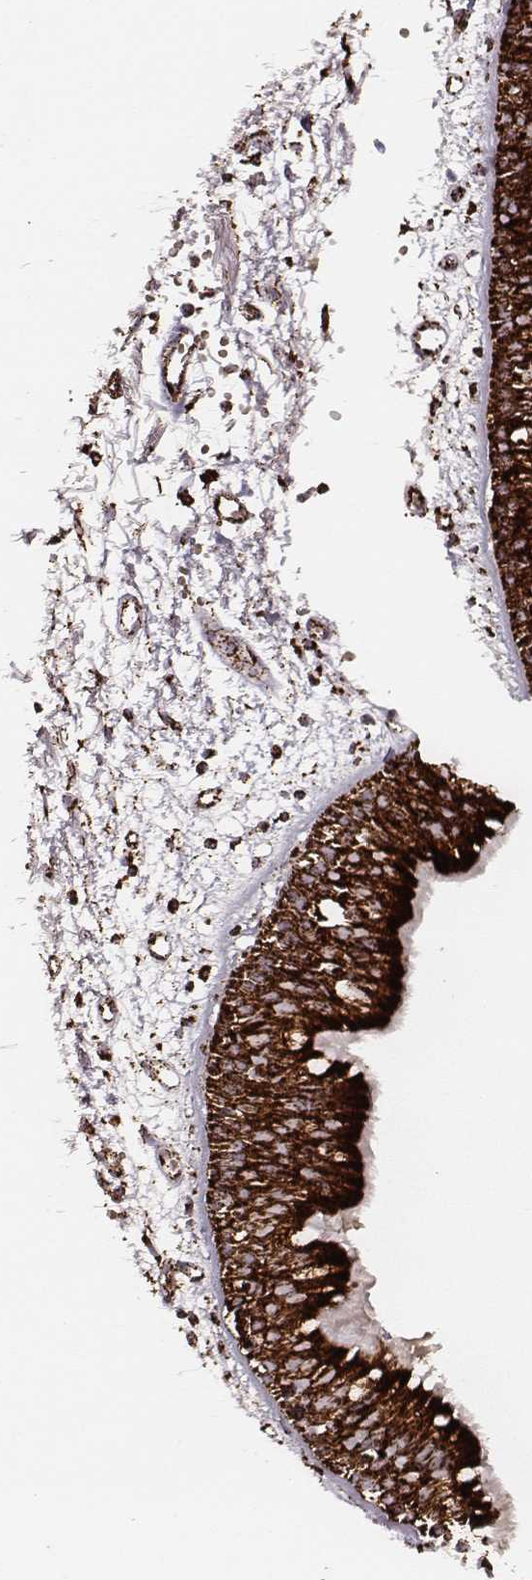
{"staining": {"intensity": "strong", "quantity": ">75%", "location": "cytoplasmic/membranous"}, "tissue": "bronchus", "cell_type": "Respiratory epithelial cells", "image_type": "normal", "snomed": [{"axis": "morphology", "description": "Normal tissue, NOS"}, {"axis": "morphology", "description": "Squamous cell carcinoma, NOS"}, {"axis": "topography", "description": "Cartilage tissue"}, {"axis": "topography", "description": "Bronchus"}, {"axis": "topography", "description": "Lung"}], "caption": "Immunohistochemical staining of benign human bronchus exhibits >75% levels of strong cytoplasmic/membranous protein staining in about >75% of respiratory epithelial cells.", "gene": "TUFM", "patient": {"sex": "male", "age": 66}}